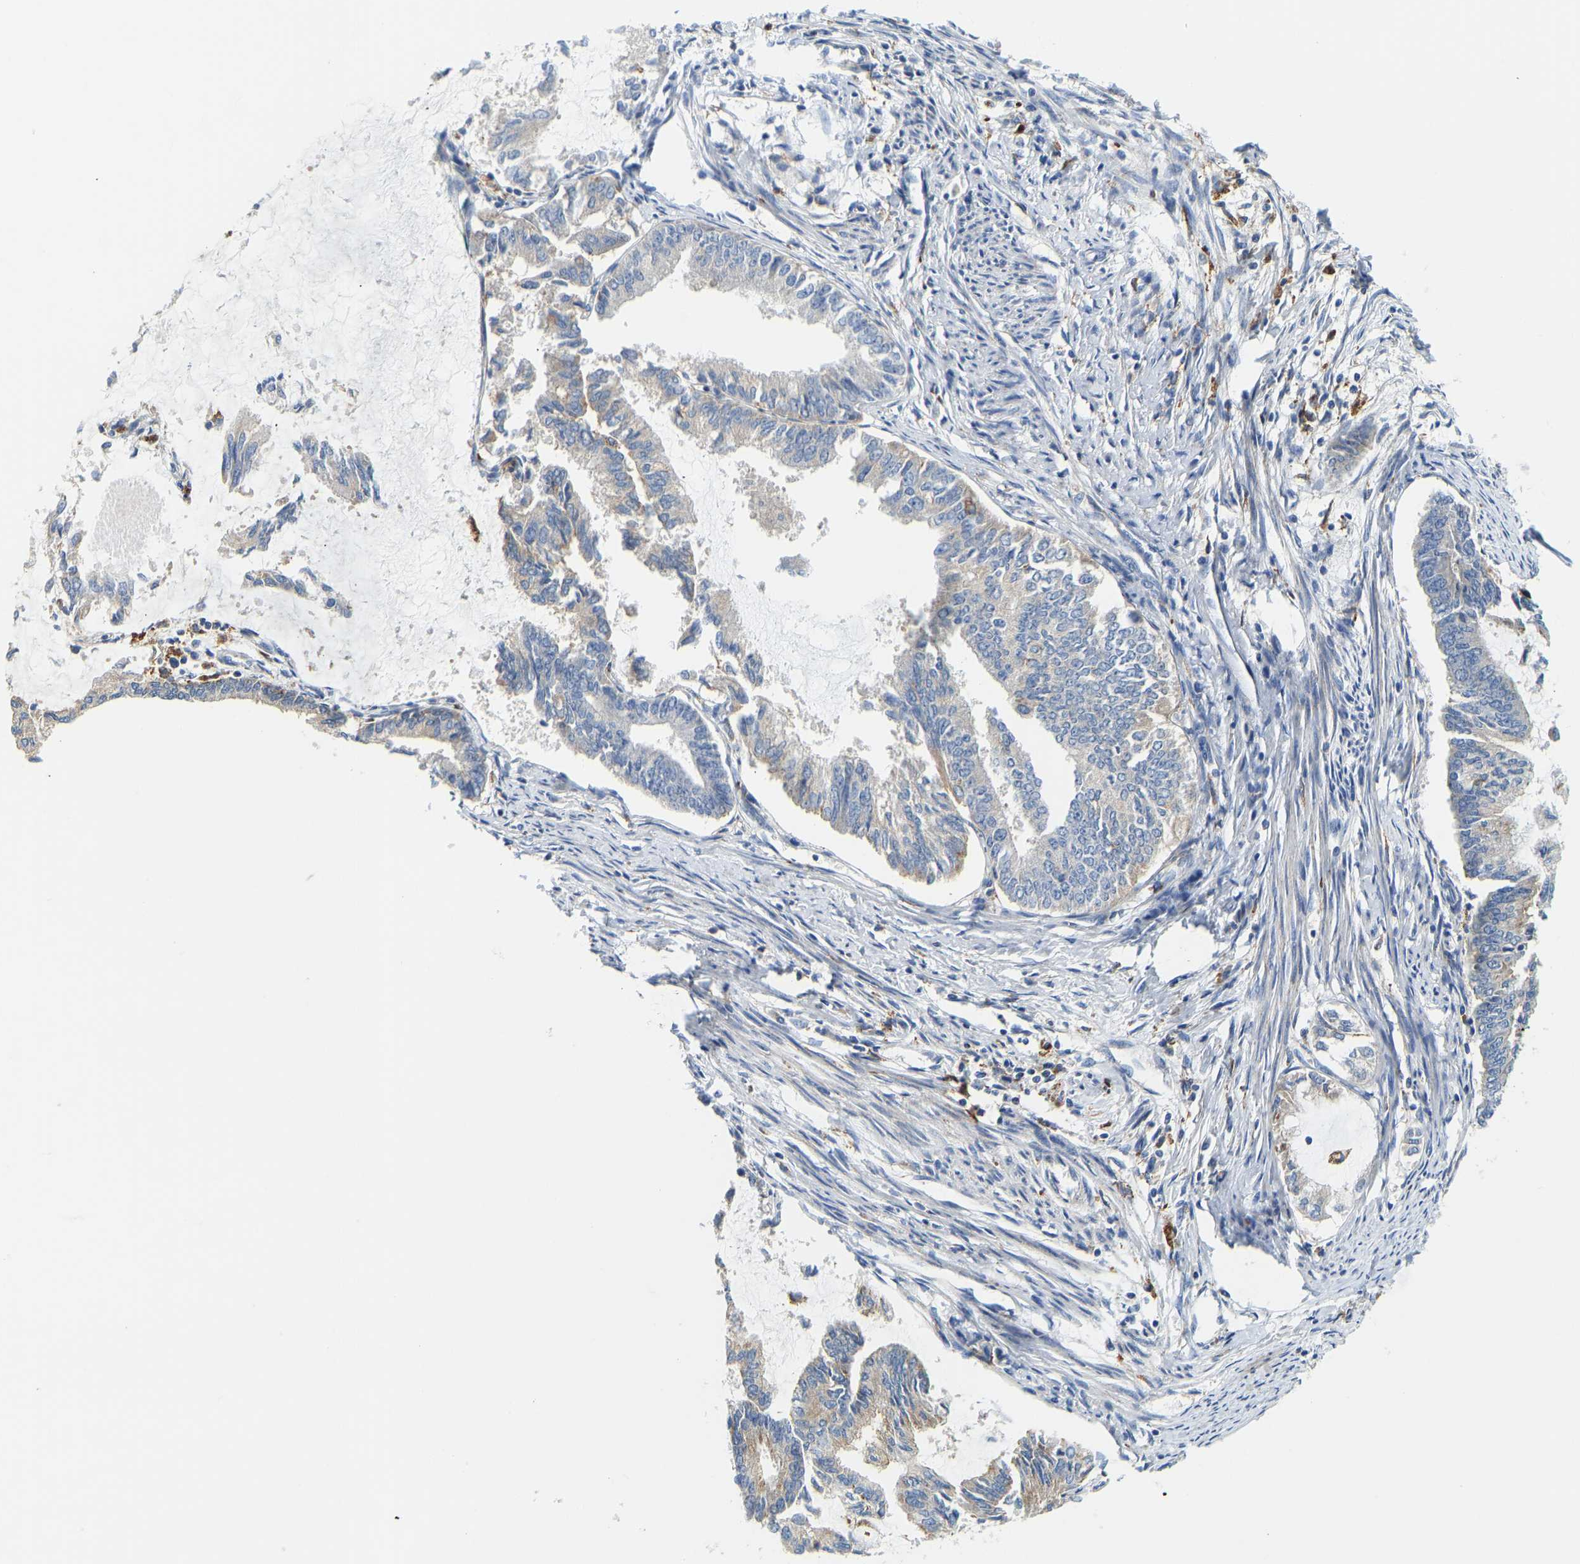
{"staining": {"intensity": "weak", "quantity": "<25%", "location": "cytoplasmic/membranous"}, "tissue": "endometrial cancer", "cell_type": "Tumor cells", "image_type": "cancer", "snomed": [{"axis": "morphology", "description": "Adenocarcinoma, NOS"}, {"axis": "topography", "description": "Endometrium"}], "caption": "Tumor cells show no significant protein staining in adenocarcinoma (endometrial). The staining is performed using DAB (3,3'-diaminobenzidine) brown chromogen with nuclei counter-stained in using hematoxylin.", "gene": "ATP6V1E1", "patient": {"sex": "female", "age": 86}}